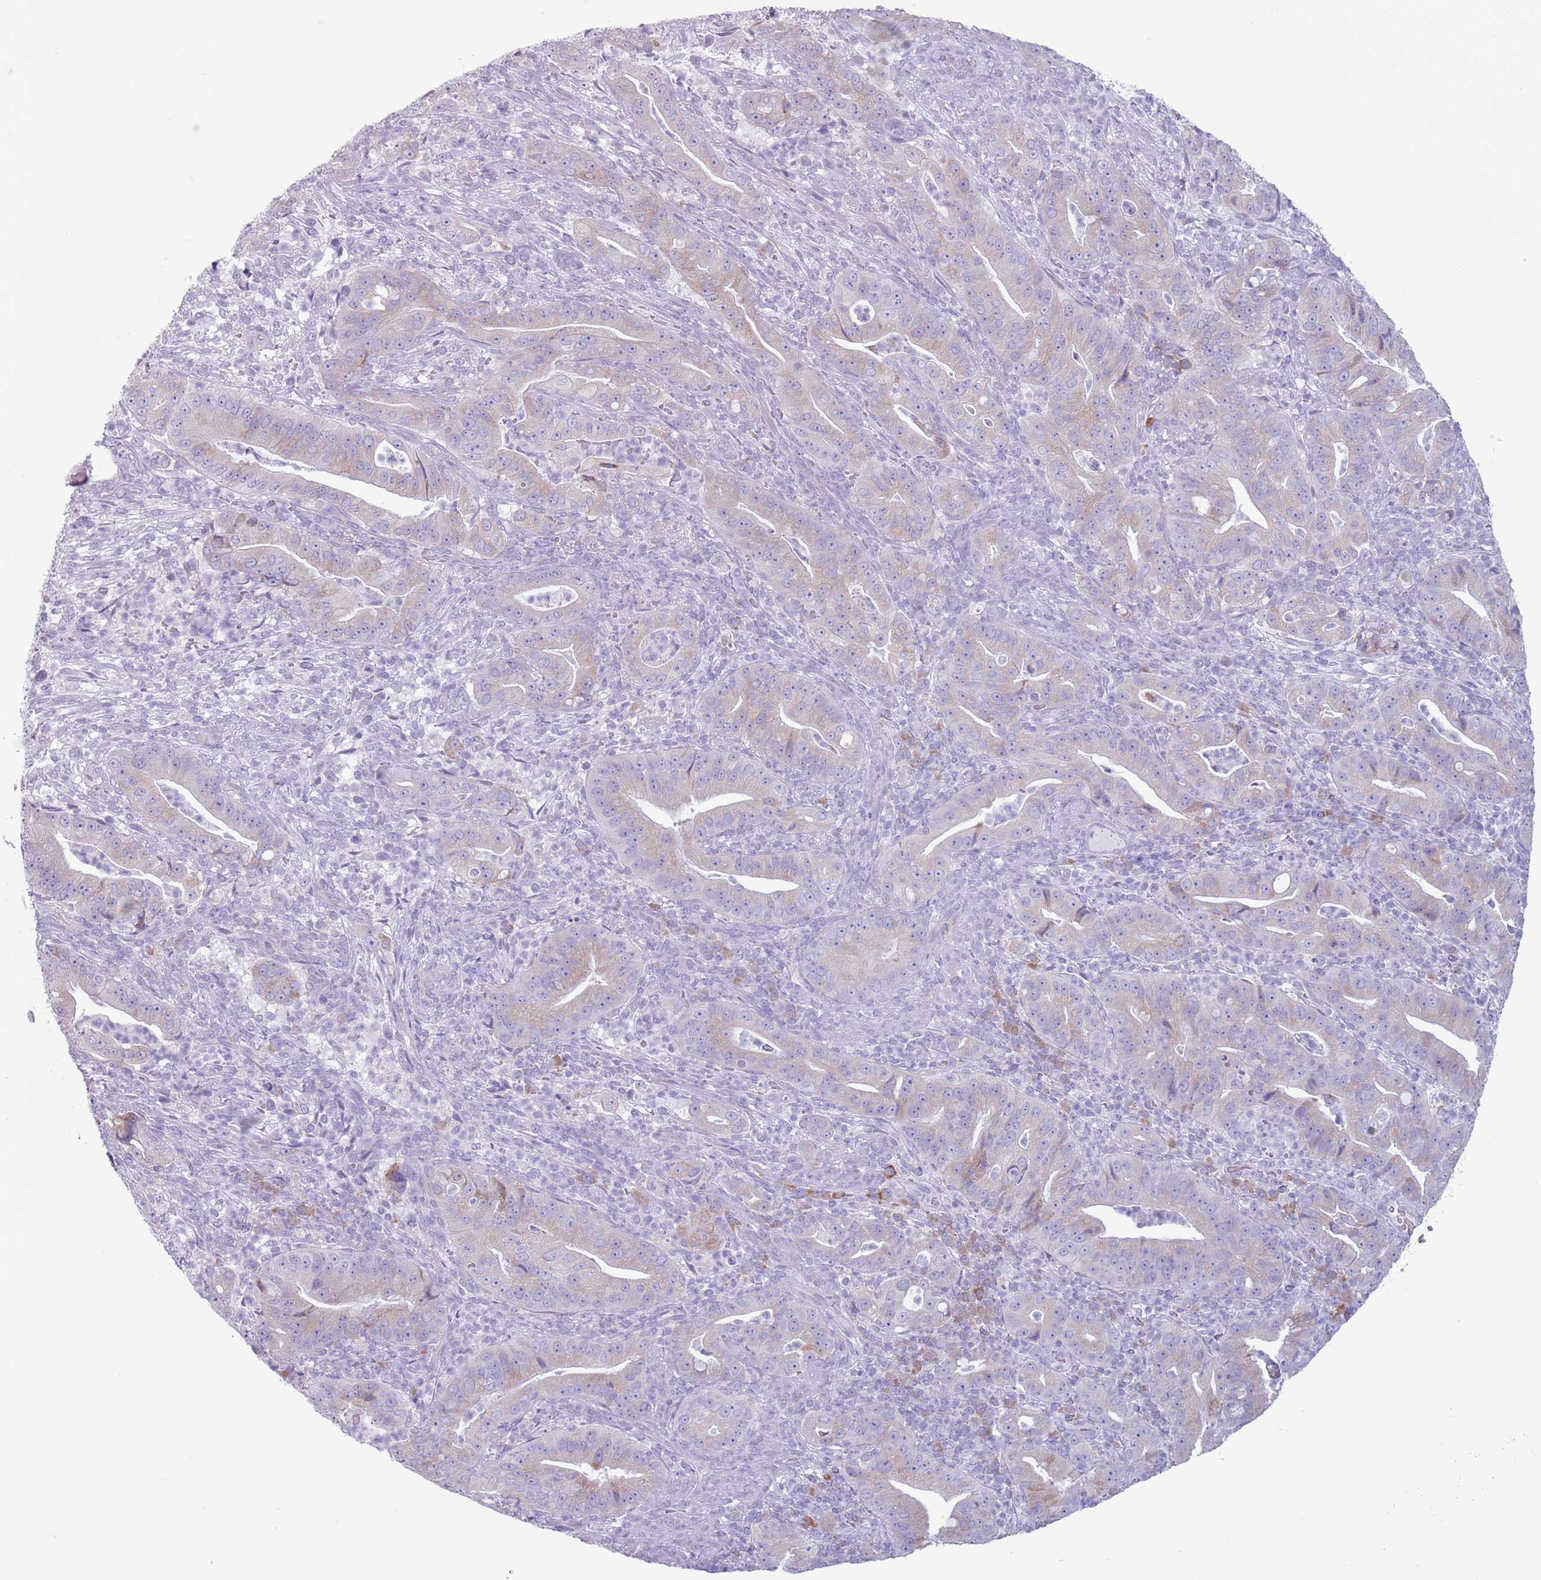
{"staining": {"intensity": "negative", "quantity": "none", "location": "none"}, "tissue": "pancreatic cancer", "cell_type": "Tumor cells", "image_type": "cancer", "snomed": [{"axis": "morphology", "description": "Adenocarcinoma, NOS"}, {"axis": "topography", "description": "Pancreas"}], "caption": "Pancreatic cancer was stained to show a protein in brown. There is no significant positivity in tumor cells. The staining is performed using DAB brown chromogen with nuclei counter-stained in using hematoxylin.", "gene": "HYOU1", "patient": {"sex": "male", "age": 71}}